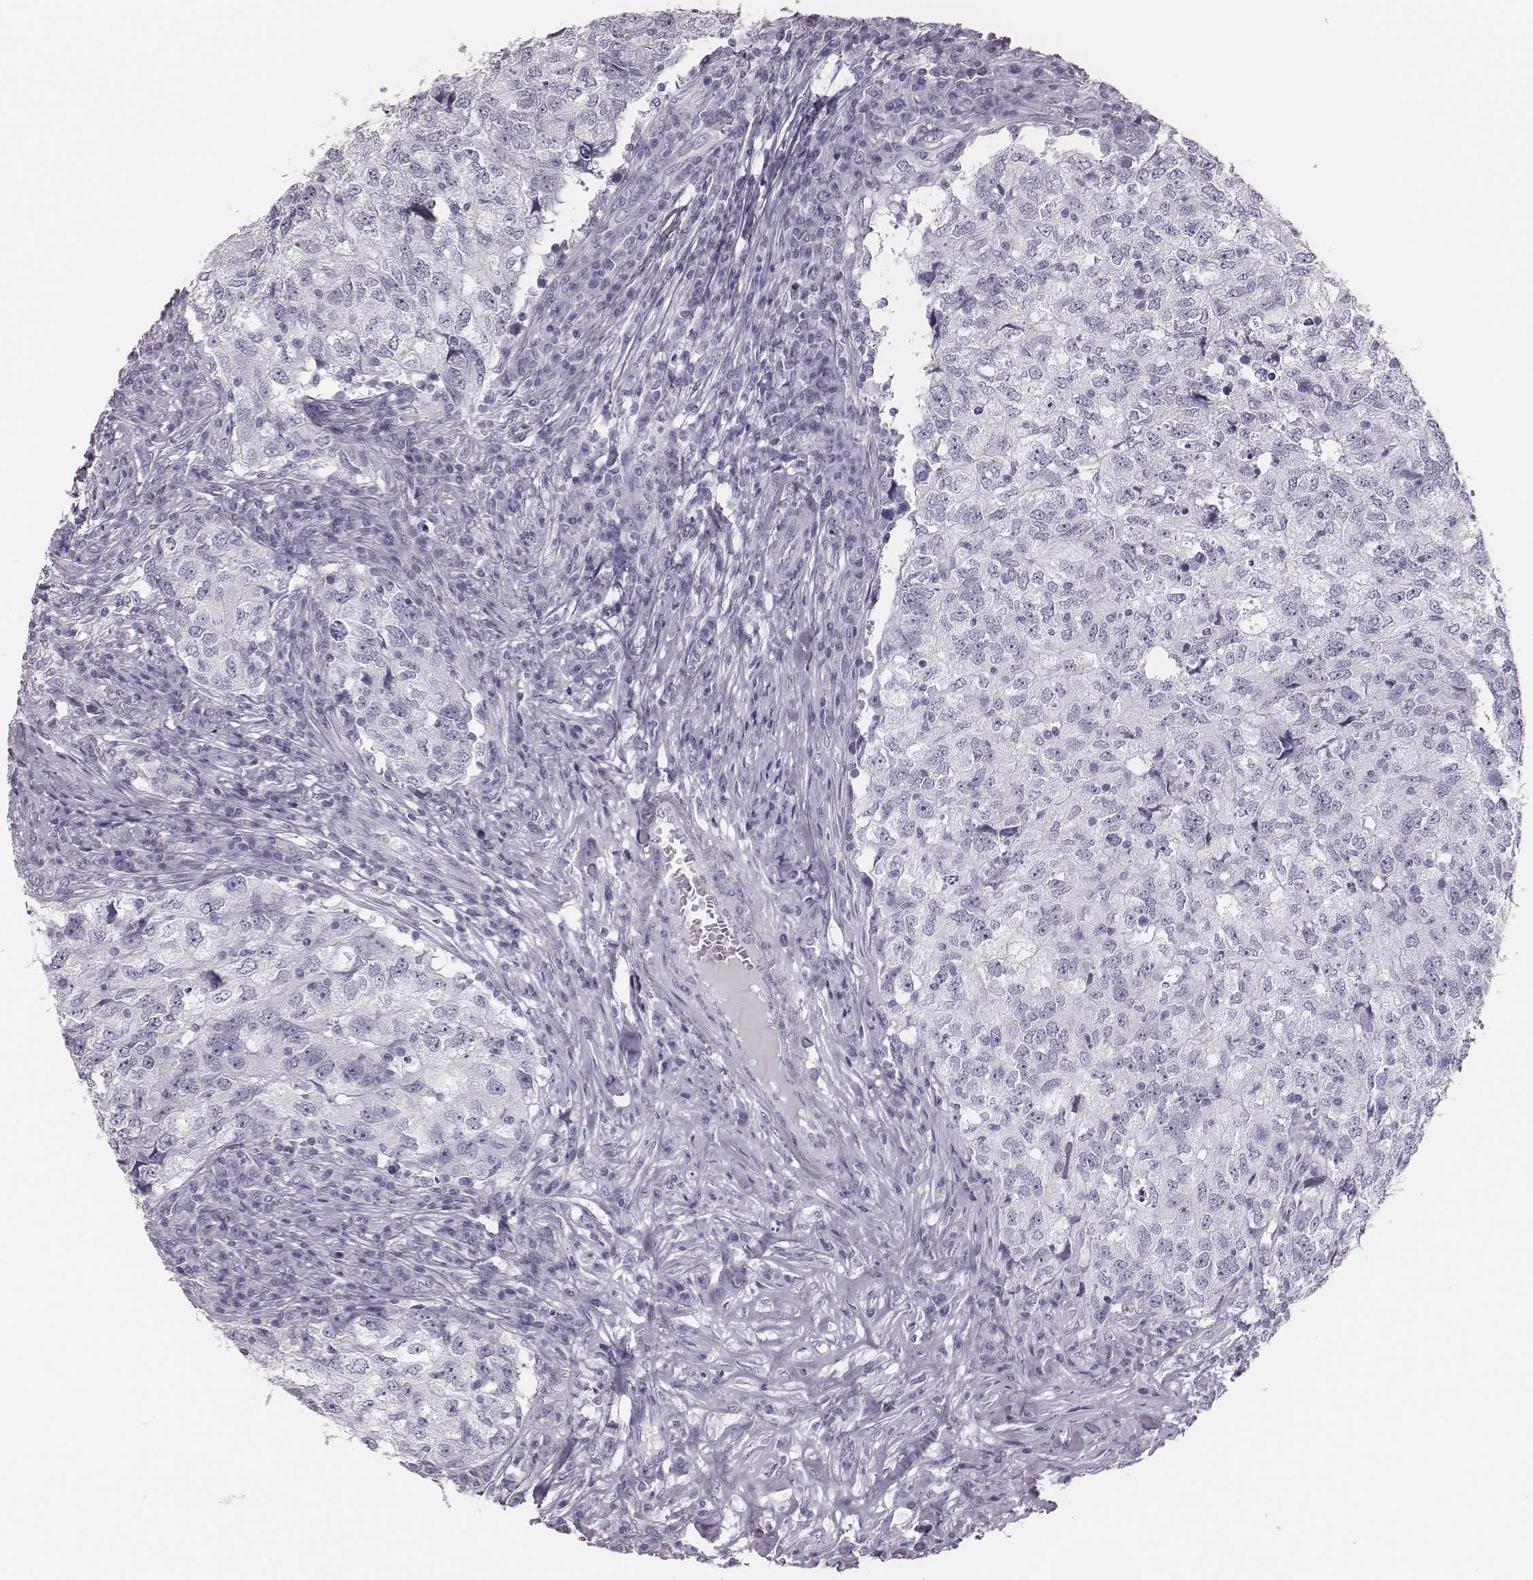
{"staining": {"intensity": "negative", "quantity": "none", "location": "none"}, "tissue": "breast cancer", "cell_type": "Tumor cells", "image_type": "cancer", "snomed": [{"axis": "morphology", "description": "Duct carcinoma"}, {"axis": "topography", "description": "Breast"}], "caption": "Immunohistochemical staining of human breast intraductal carcinoma displays no significant expression in tumor cells.", "gene": "H1-6", "patient": {"sex": "female", "age": 30}}